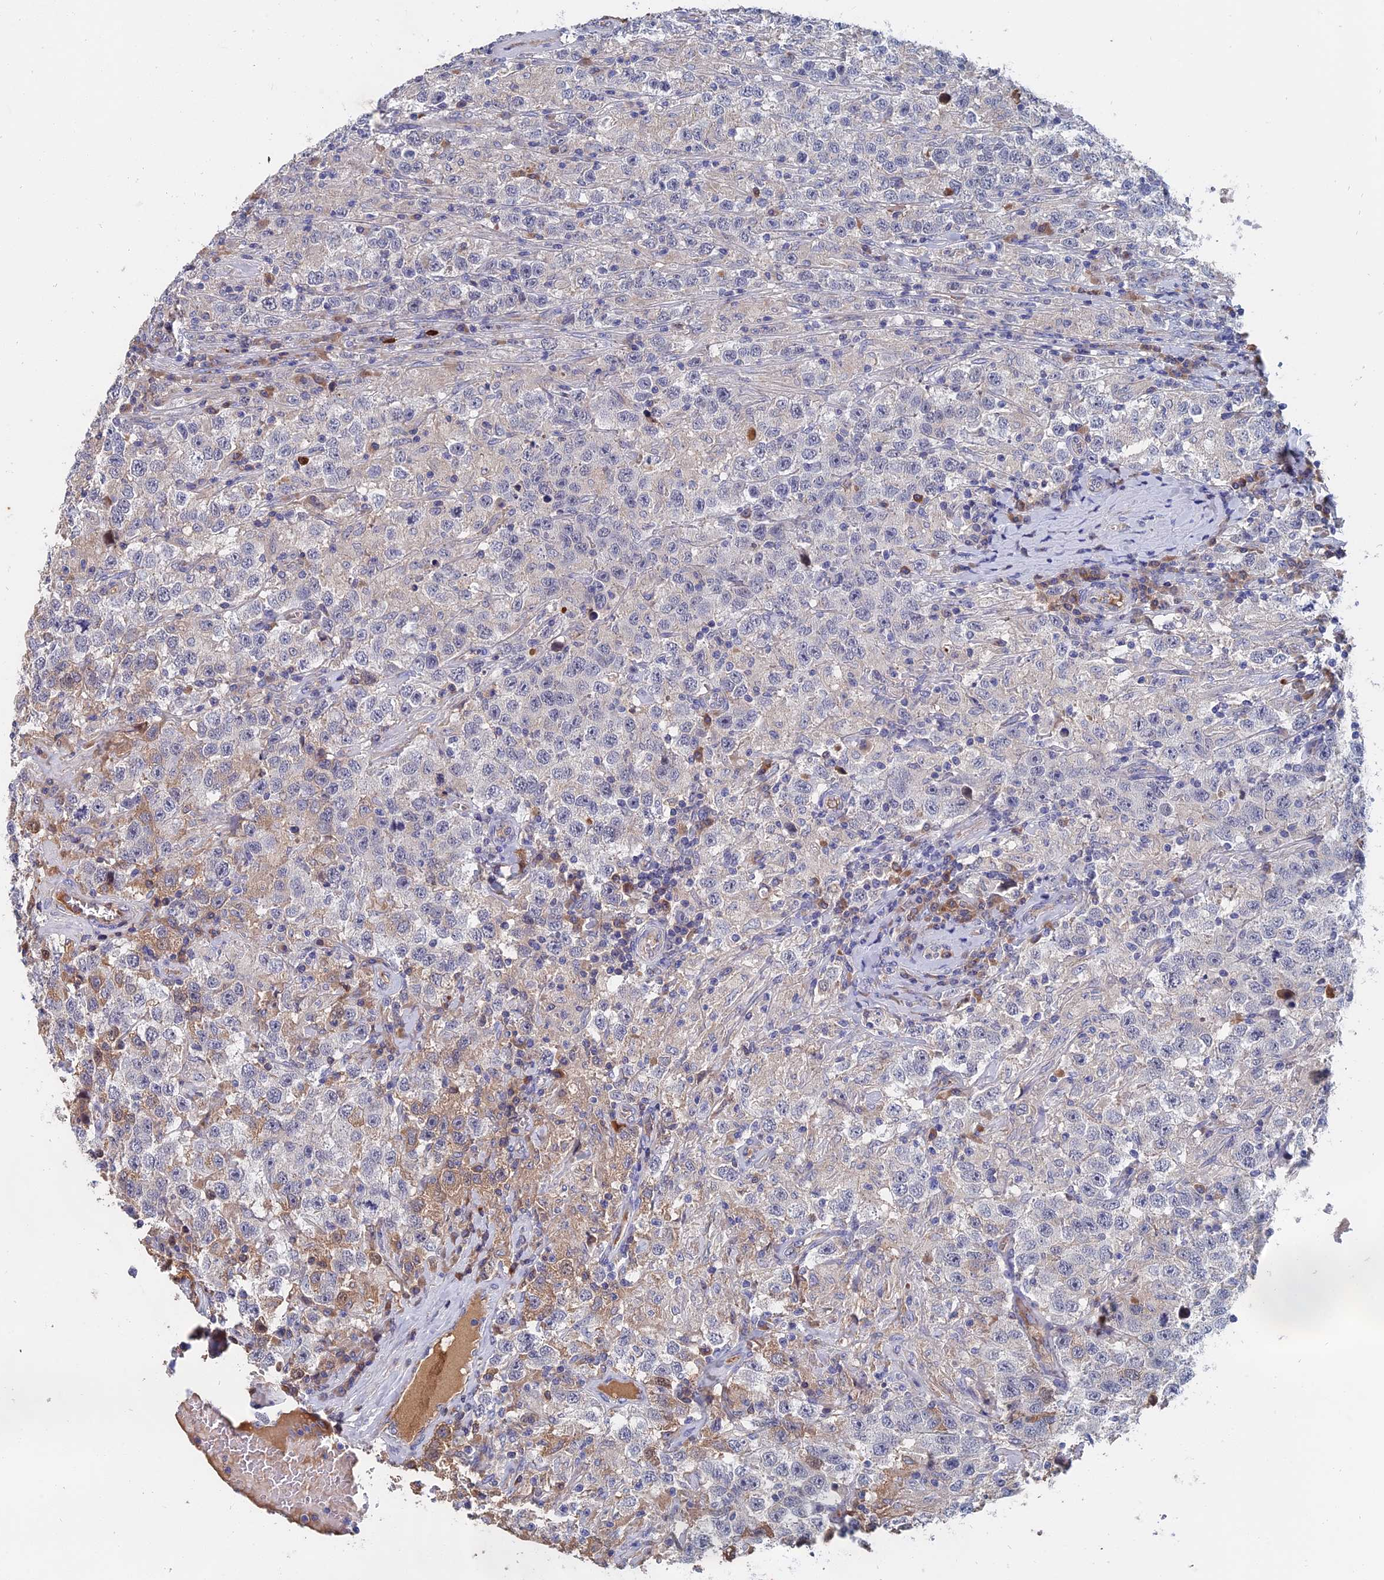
{"staining": {"intensity": "weak", "quantity": "<25%", "location": "cytoplasmic/membranous"}, "tissue": "testis cancer", "cell_type": "Tumor cells", "image_type": "cancer", "snomed": [{"axis": "morphology", "description": "Seminoma, NOS"}, {"axis": "topography", "description": "Testis"}], "caption": "This is an IHC histopathology image of seminoma (testis). There is no expression in tumor cells.", "gene": "SLC33A1", "patient": {"sex": "male", "age": 41}}